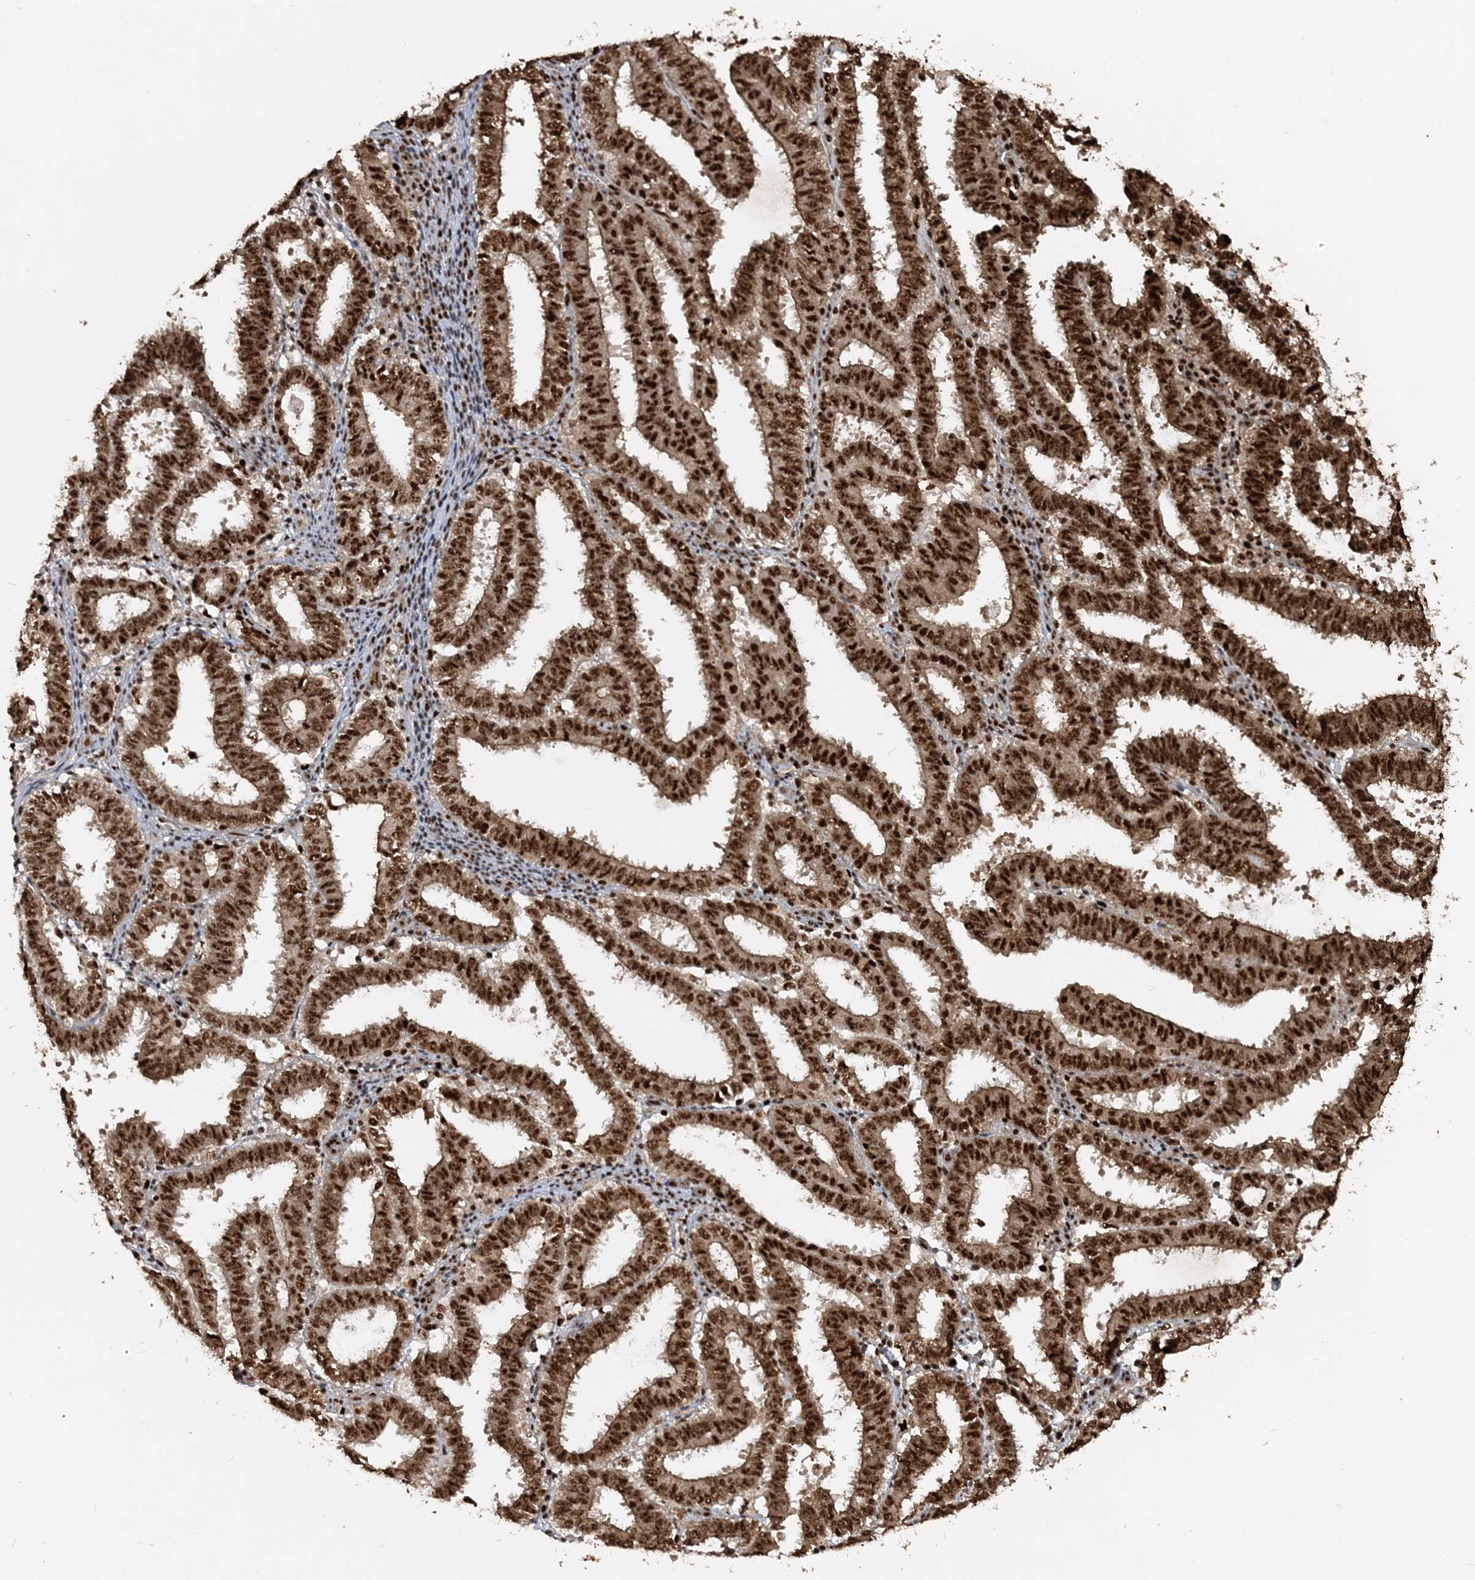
{"staining": {"intensity": "strong", "quantity": ">75%", "location": "cytoplasmic/membranous,nuclear"}, "tissue": "endometrial cancer", "cell_type": "Tumor cells", "image_type": "cancer", "snomed": [{"axis": "morphology", "description": "Adenocarcinoma, NOS"}, {"axis": "topography", "description": "Uterus"}], "caption": "A high amount of strong cytoplasmic/membranous and nuclear expression is appreciated in approximately >75% of tumor cells in endometrial cancer tissue. Using DAB (3,3'-diaminobenzidine) (brown) and hematoxylin (blue) stains, captured at high magnification using brightfield microscopy.", "gene": "EXOSC8", "patient": {"sex": "female", "age": 83}}